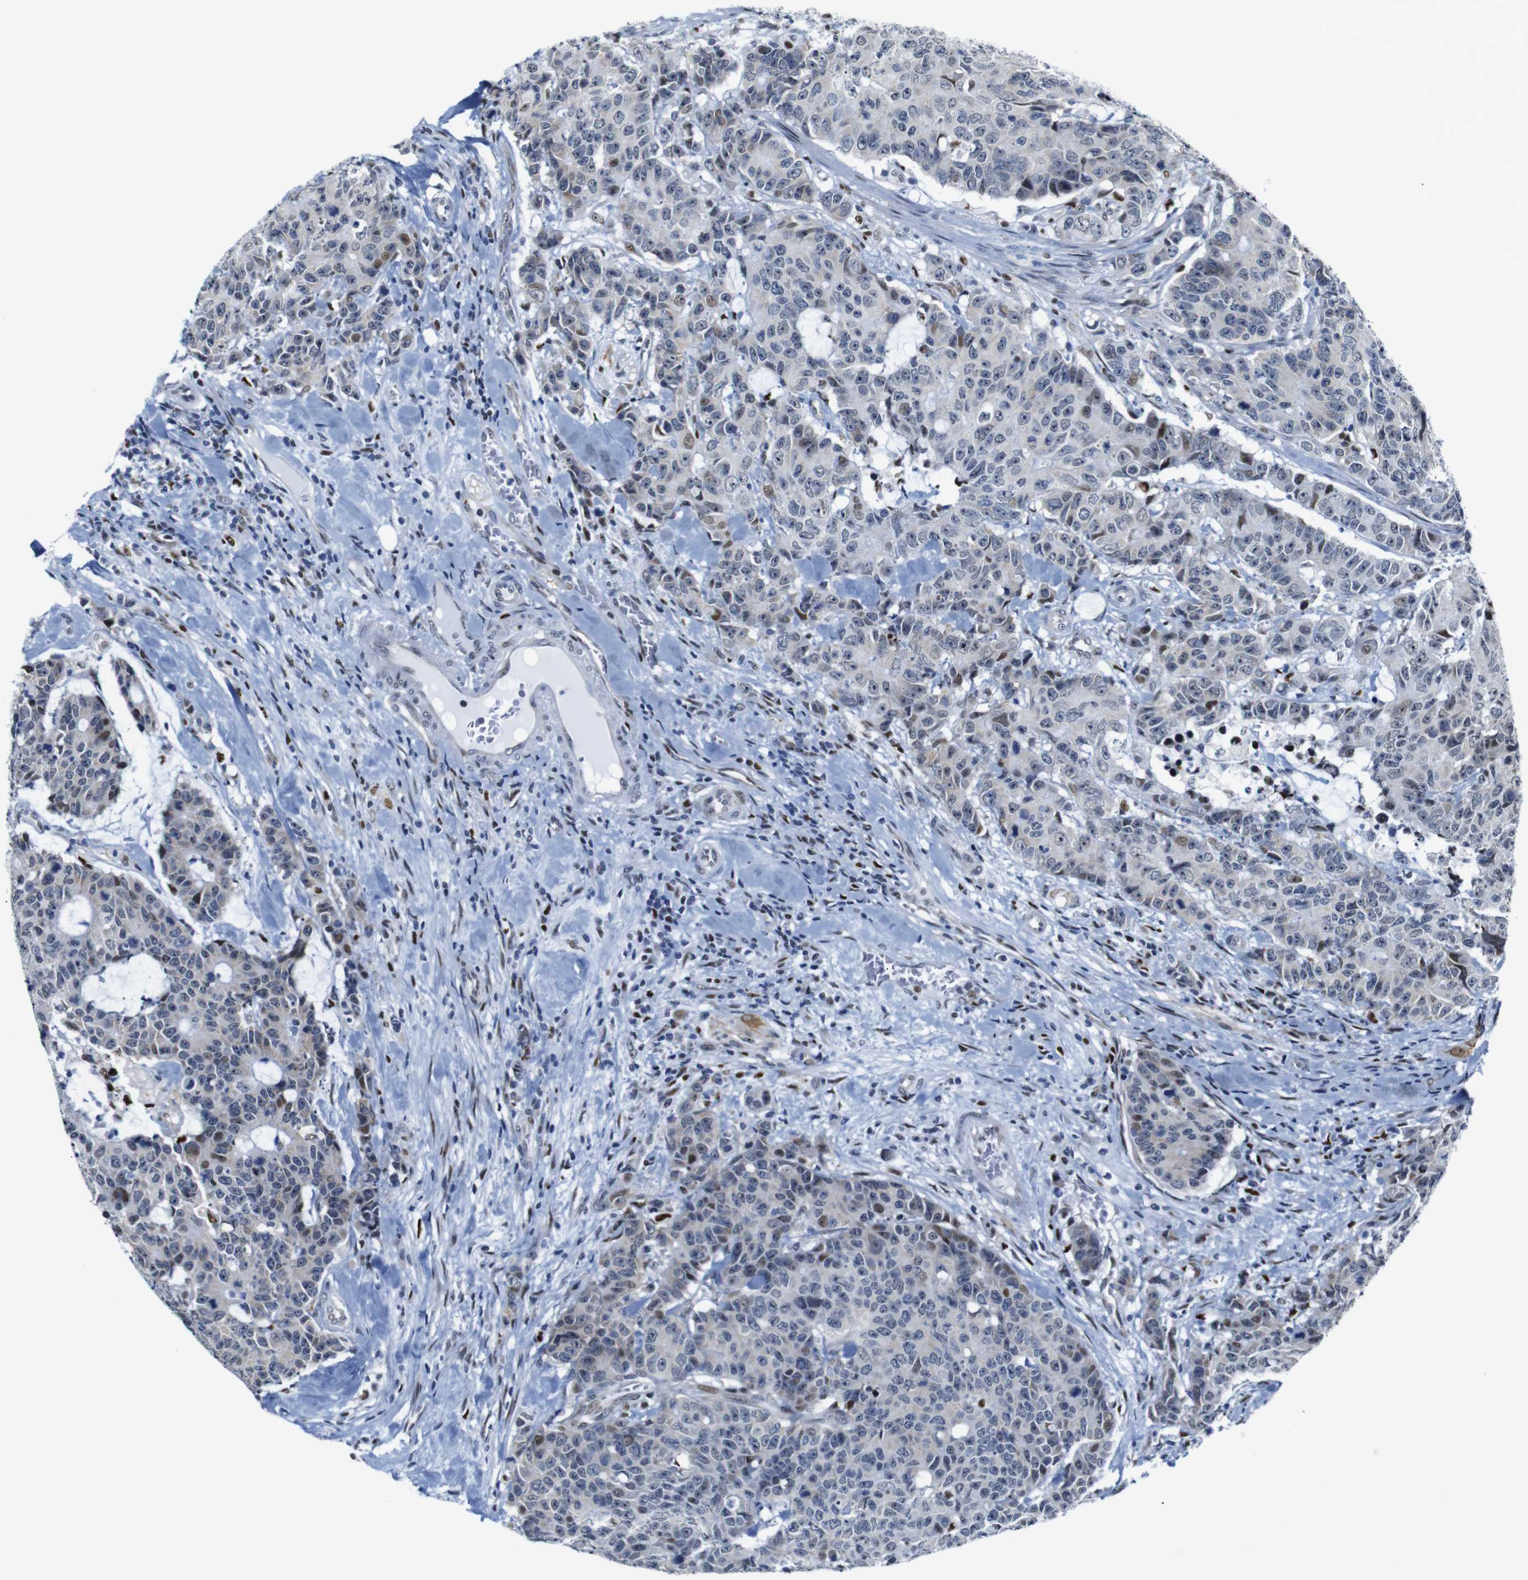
{"staining": {"intensity": "moderate", "quantity": "<25%", "location": "cytoplasmic/membranous,nuclear"}, "tissue": "colorectal cancer", "cell_type": "Tumor cells", "image_type": "cancer", "snomed": [{"axis": "morphology", "description": "Adenocarcinoma, NOS"}, {"axis": "topography", "description": "Colon"}], "caption": "Colorectal cancer stained for a protein exhibits moderate cytoplasmic/membranous and nuclear positivity in tumor cells.", "gene": "GATA6", "patient": {"sex": "female", "age": 86}}